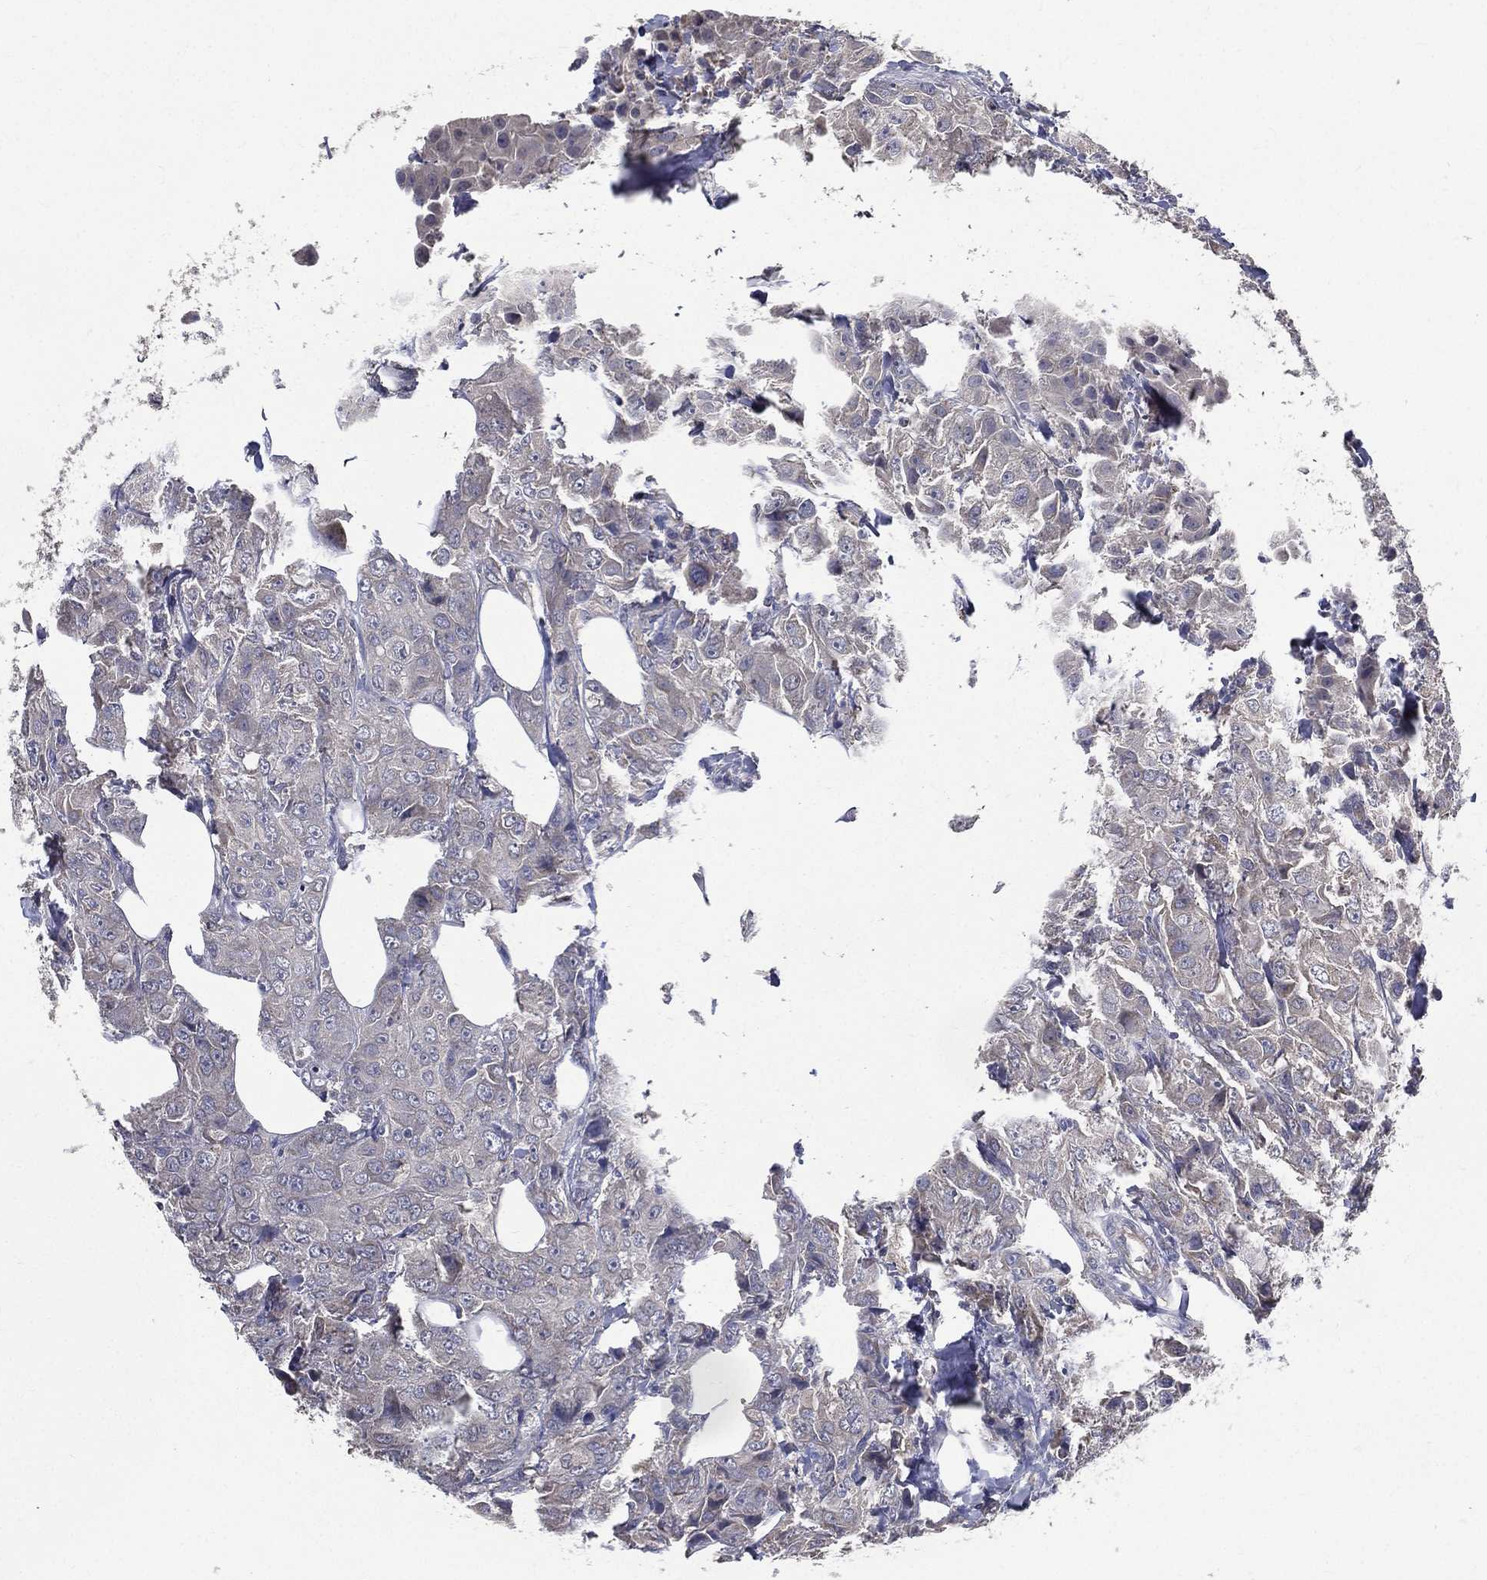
{"staining": {"intensity": "negative", "quantity": "none", "location": "none"}, "tissue": "breast cancer", "cell_type": "Tumor cells", "image_type": "cancer", "snomed": [{"axis": "morphology", "description": "Duct carcinoma"}, {"axis": "topography", "description": "Breast"}], "caption": "An immunohistochemistry (IHC) micrograph of intraductal carcinoma (breast) is shown. There is no staining in tumor cells of intraductal carcinoma (breast). The staining was performed using DAB to visualize the protein expression in brown, while the nuclei were stained in blue with hematoxylin (Magnification: 20x).", "gene": "SERPINB2", "patient": {"sex": "female", "age": 43}}